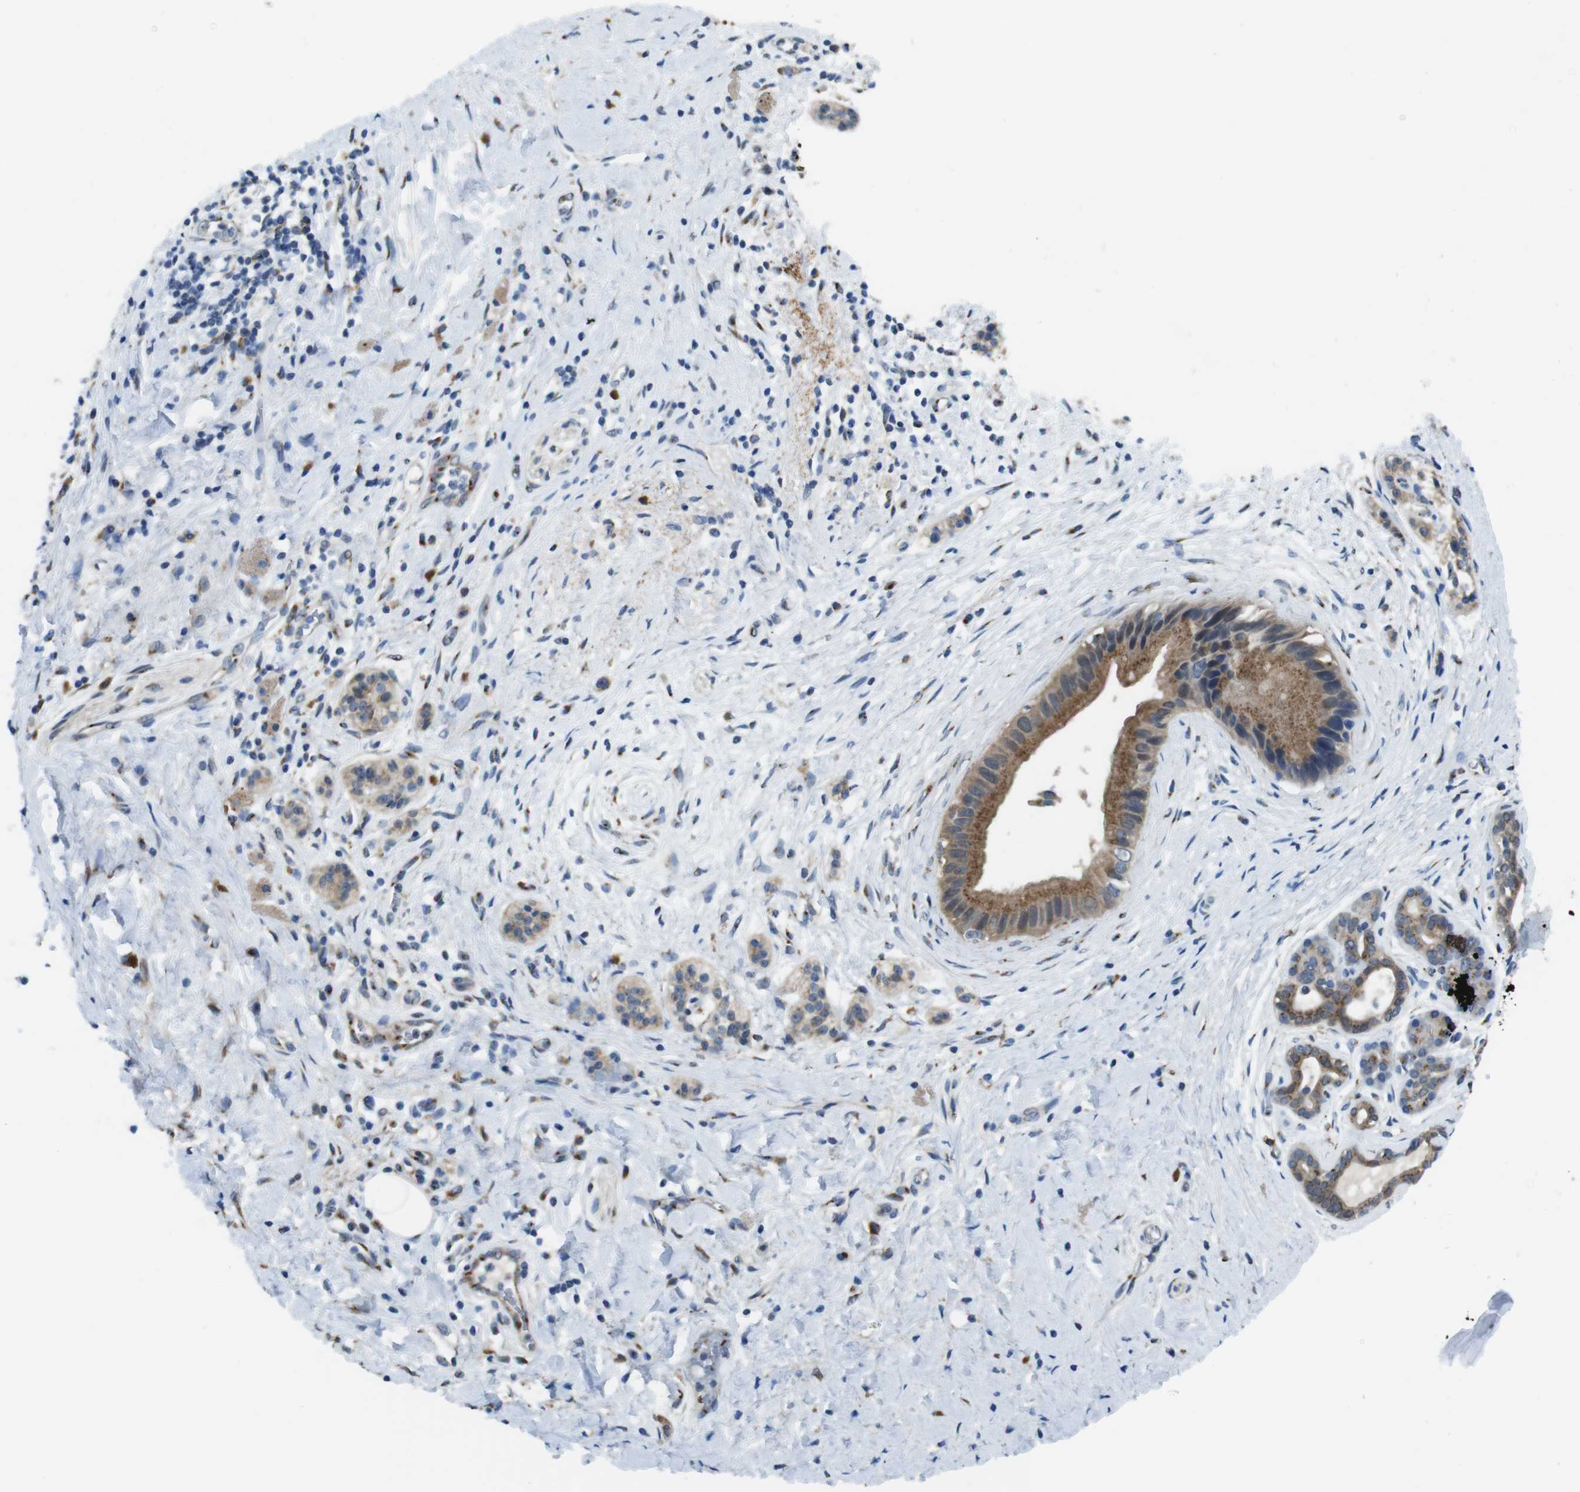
{"staining": {"intensity": "moderate", "quantity": ">75%", "location": "cytoplasmic/membranous"}, "tissue": "pancreatic cancer", "cell_type": "Tumor cells", "image_type": "cancer", "snomed": [{"axis": "morphology", "description": "Adenocarcinoma, NOS"}, {"axis": "topography", "description": "Pancreas"}], "caption": "Pancreatic cancer (adenocarcinoma) was stained to show a protein in brown. There is medium levels of moderate cytoplasmic/membranous expression in approximately >75% of tumor cells.", "gene": "RAB6A", "patient": {"sex": "male", "age": 55}}